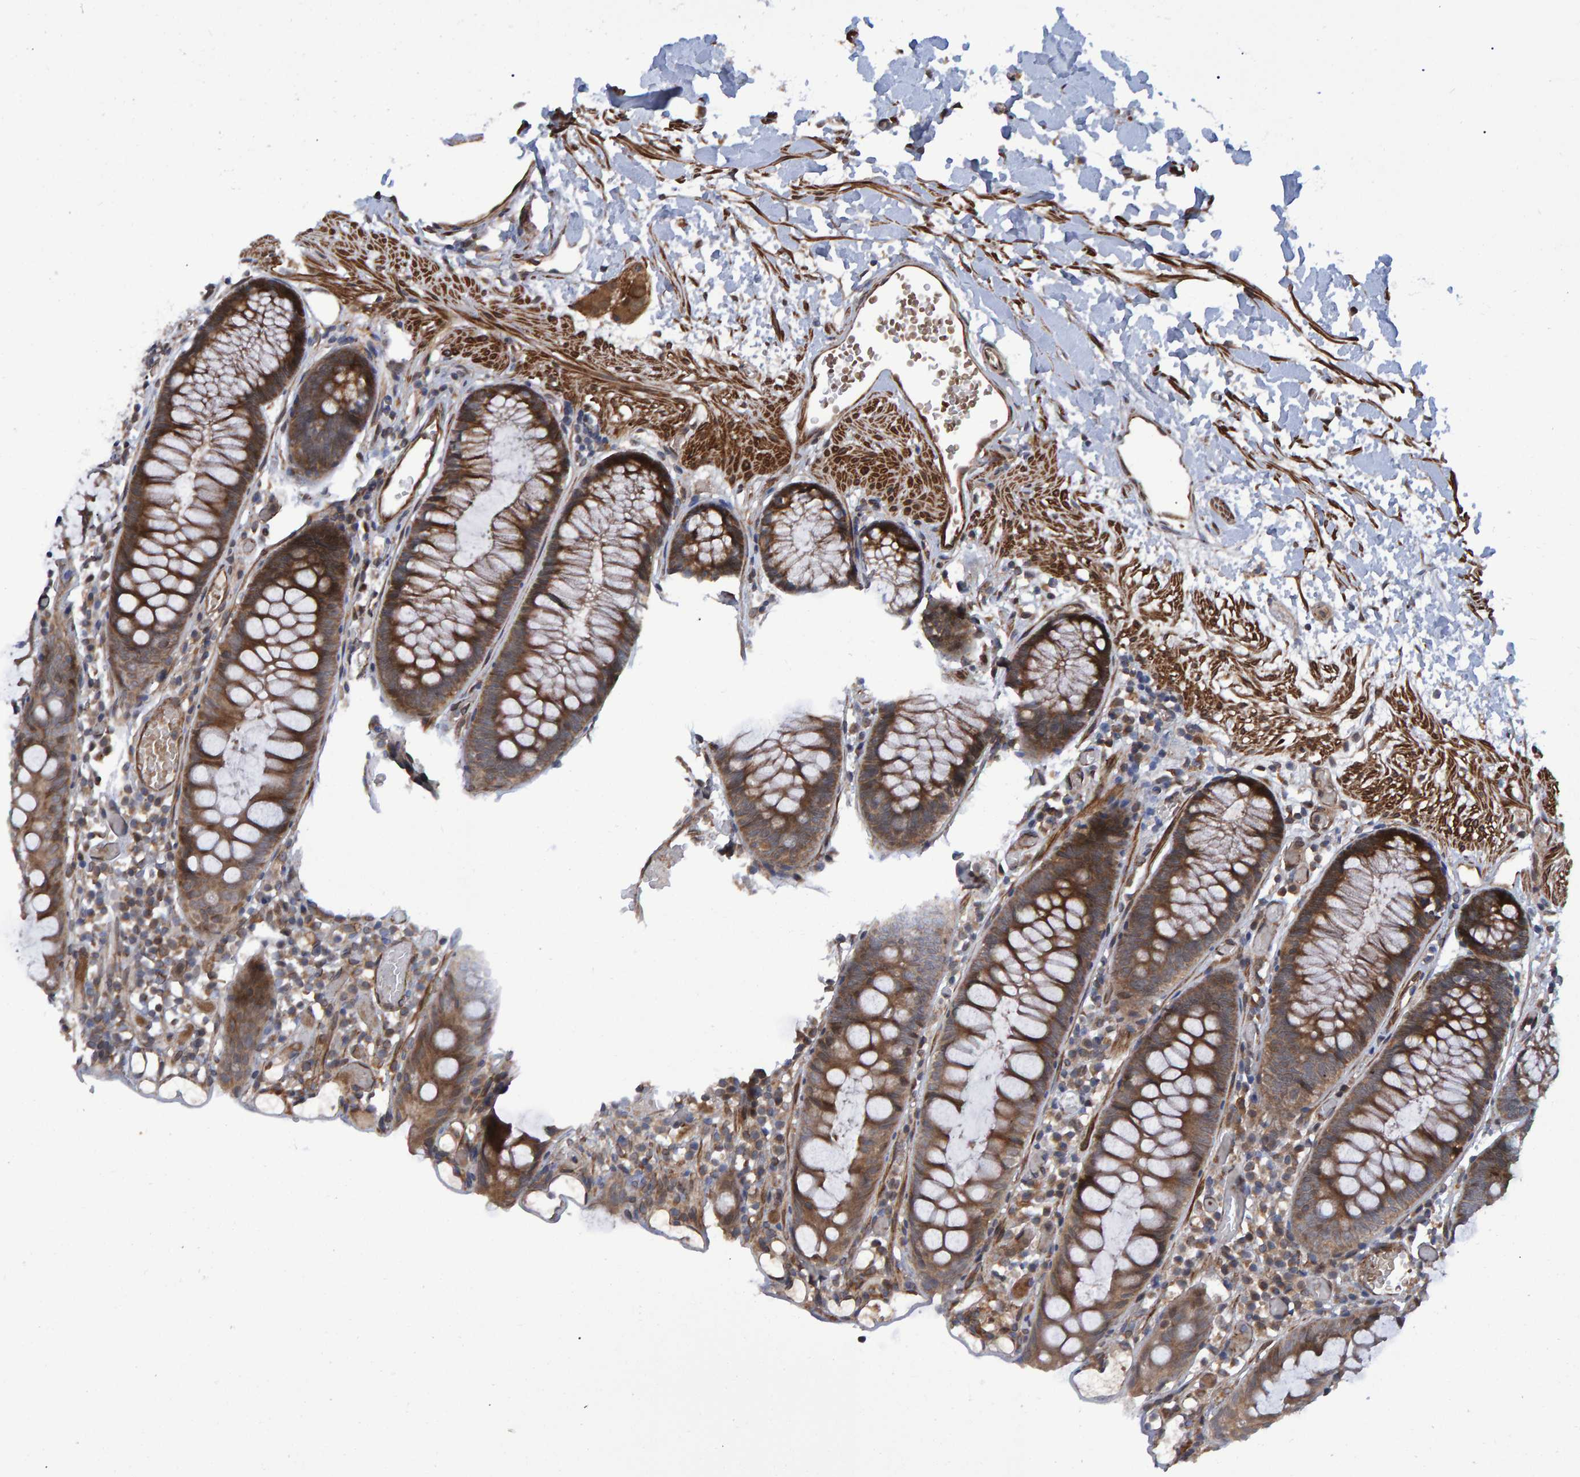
{"staining": {"intensity": "strong", "quantity": ">75%", "location": "cytoplasmic/membranous"}, "tissue": "colon", "cell_type": "Endothelial cells", "image_type": "normal", "snomed": [{"axis": "morphology", "description": "Normal tissue, NOS"}, {"axis": "topography", "description": "Colon"}], "caption": "Human colon stained for a protein (brown) demonstrates strong cytoplasmic/membranous positive staining in about >75% of endothelial cells.", "gene": "ATP6V1H", "patient": {"sex": "male", "age": 14}}